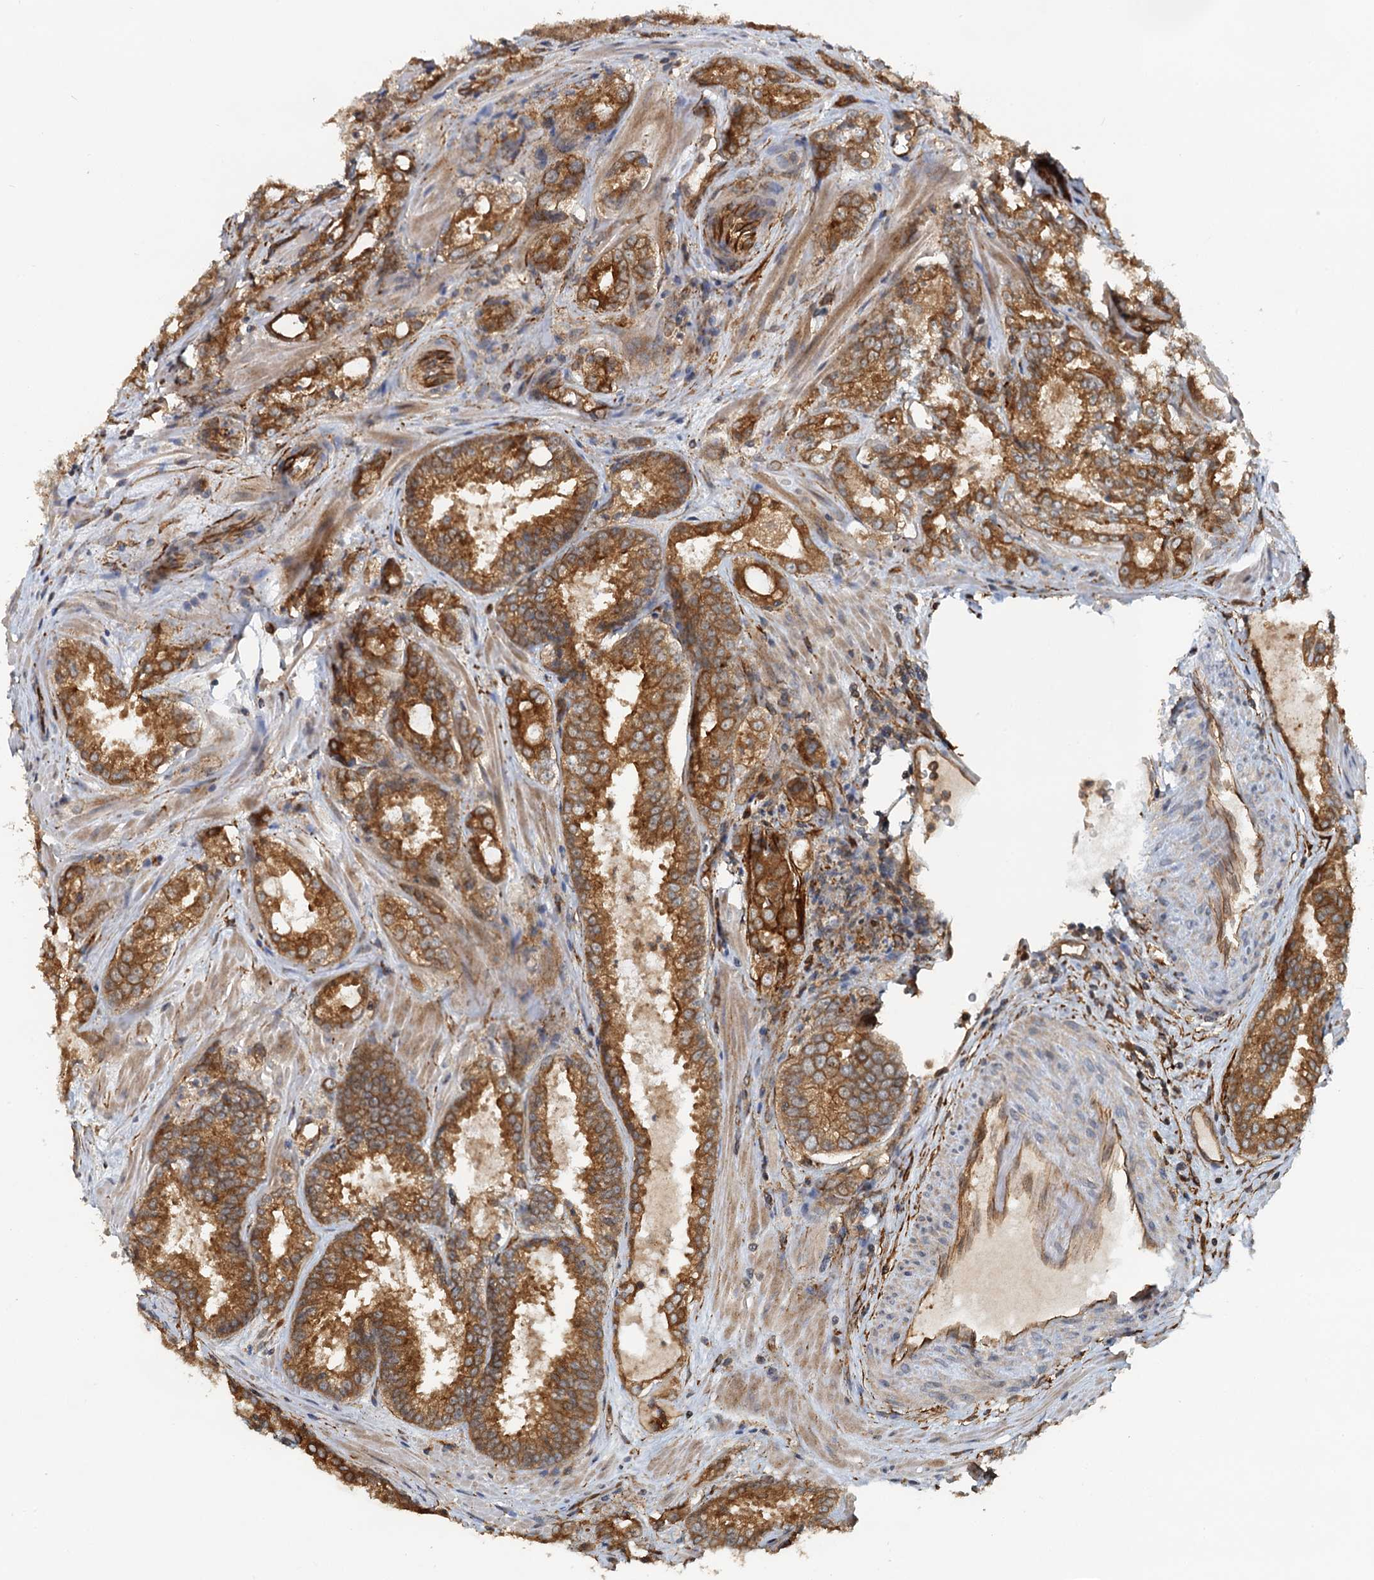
{"staining": {"intensity": "moderate", "quantity": ">75%", "location": "cytoplasmic/membranous"}, "tissue": "prostate cancer", "cell_type": "Tumor cells", "image_type": "cancer", "snomed": [{"axis": "morphology", "description": "Adenocarcinoma, Low grade"}, {"axis": "topography", "description": "Prostate"}], "caption": "Moderate cytoplasmic/membranous protein expression is seen in about >75% of tumor cells in prostate low-grade adenocarcinoma. (DAB = brown stain, brightfield microscopy at high magnification).", "gene": "NIPAL3", "patient": {"sex": "male", "age": 47}}